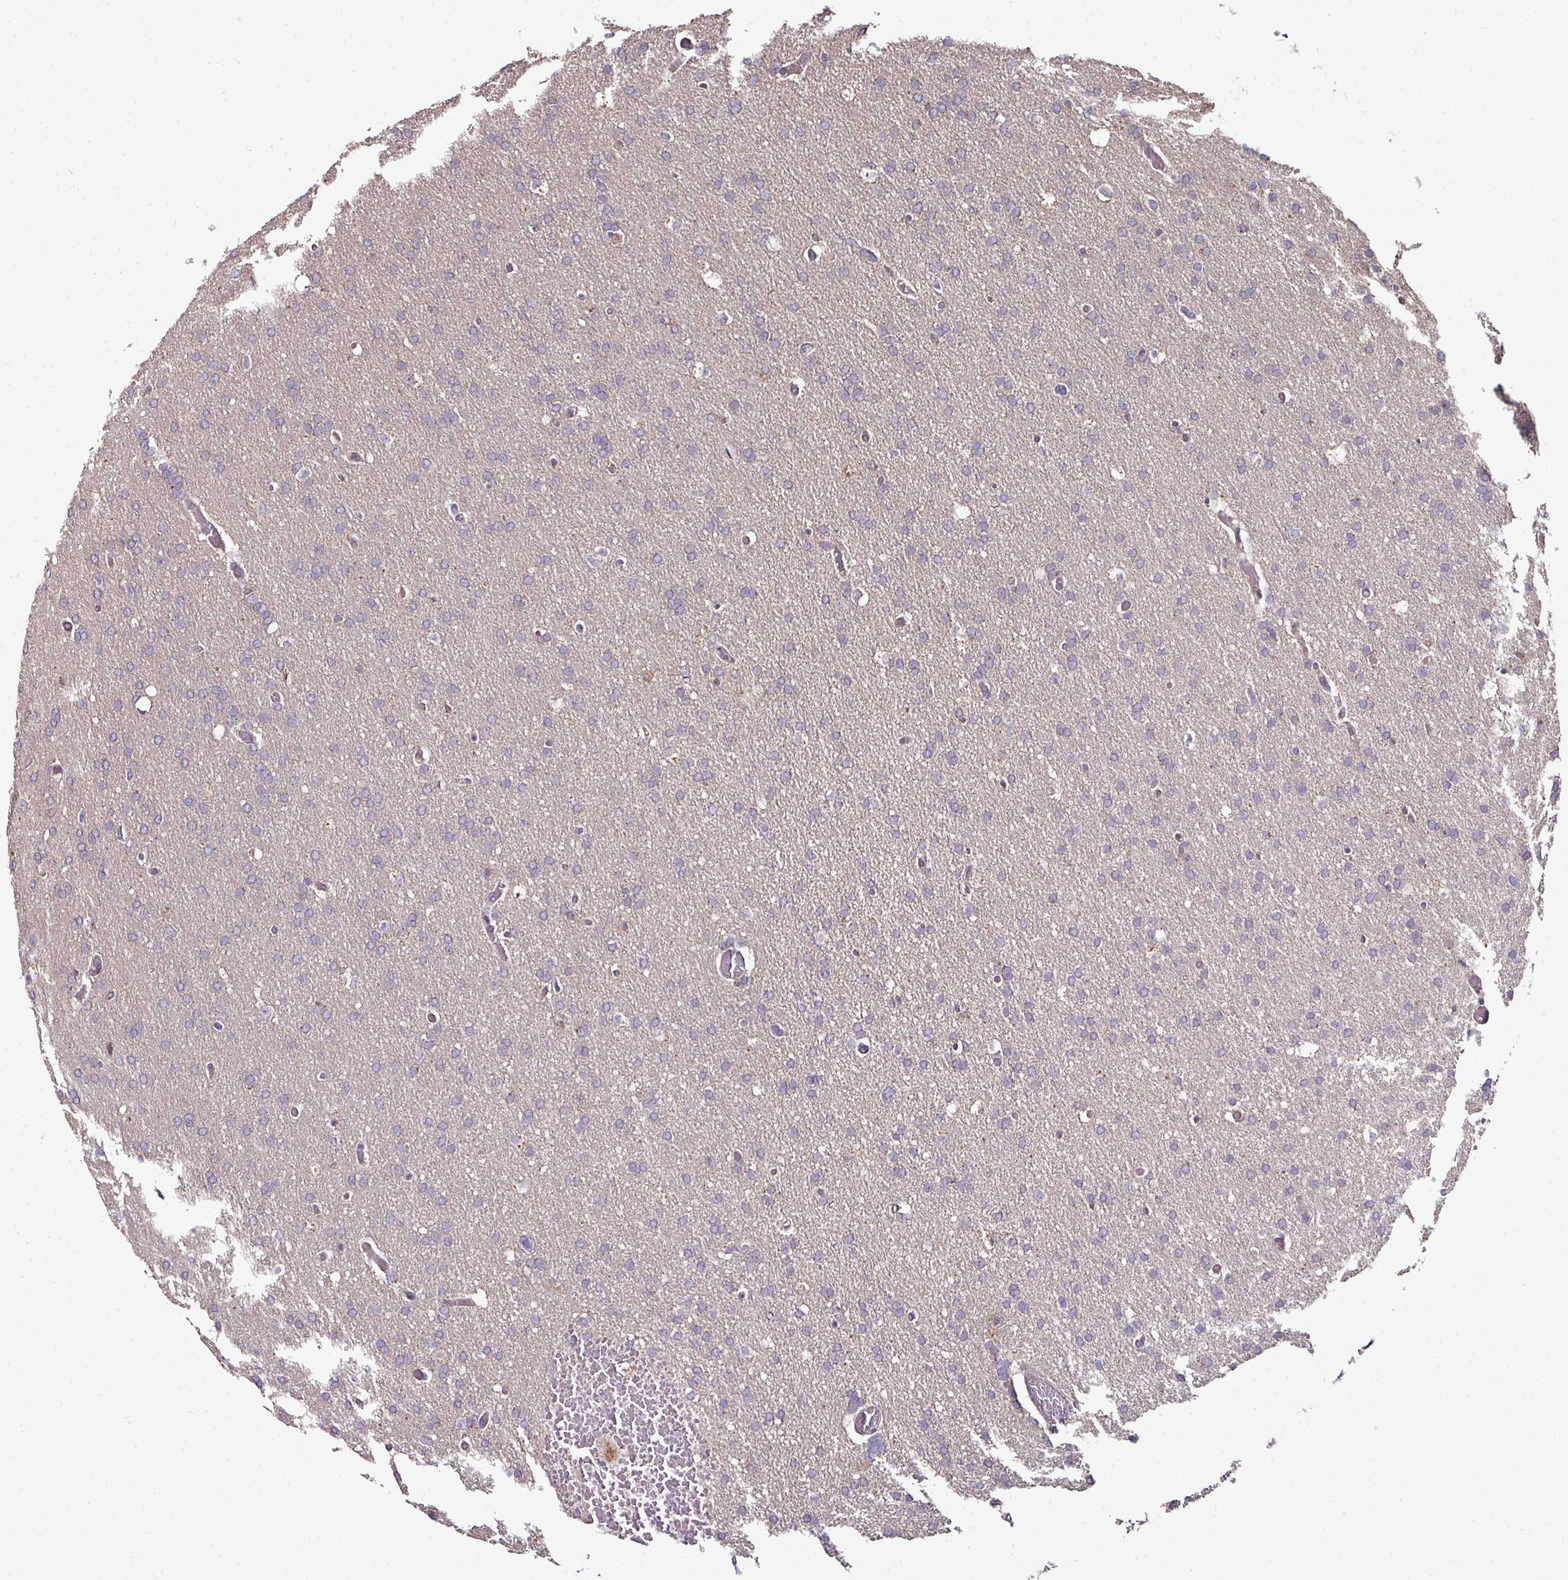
{"staining": {"intensity": "negative", "quantity": "none", "location": "none"}, "tissue": "glioma", "cell_type": "Tumor cells", "image_type": "cancer", "snomed": [{"axis": "morphology", "description": "Glioma, malignant, High grade"}, {"axis": "topography", "description": "Cerebral cortex"}], "caption": "This is an IHC micrograph of glioma. There is no staining in tumor cells.", "gene": "CTDSP2", "patient": {"sex": "female", "age": 36}}